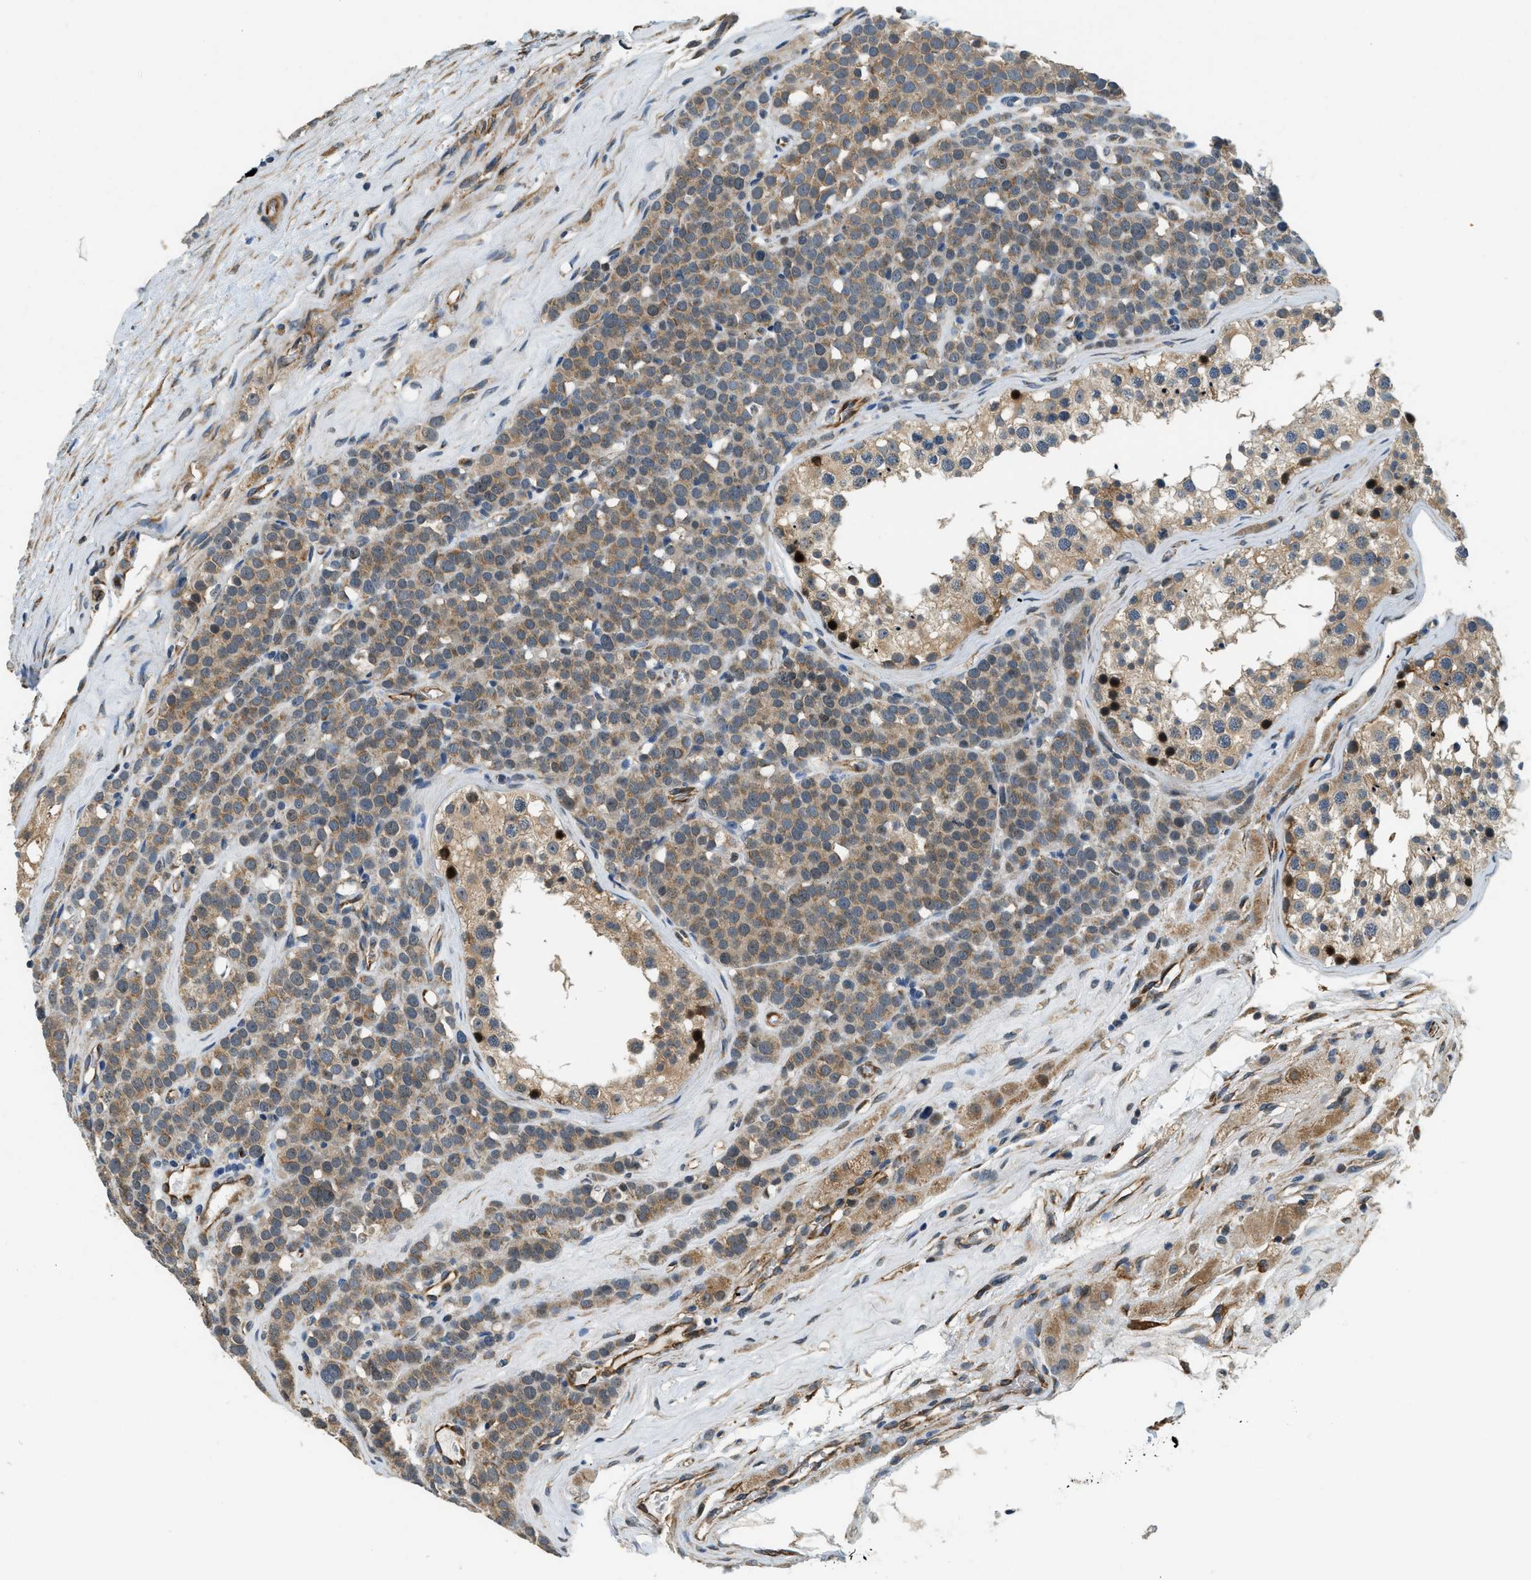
{"staining": {"intensity": "moderate", "quantity": ">75%", "location": "cytoplasmic/membranous"}, "tissue": "testis cancer", "cell_type": "Tumor cells", "image_type": "cancer", "snomed": [{"axis": "morphology", "description": "Seminoma, NOS"}, {"axis": "topography", "description": "Testis"}], "caption": "Seminoma (testis) tissue shows moderate cytoplasmic/membranous positivity in about >75% of tumor cells, visualized by immunohistochemistry. The staining is performed using DAB brown chromogen to label protein expression. The nuclei are counter-stained blue using hematoxylin.", "gene": "ALOX12", "patient": {"sex": "male", "age": 71}}